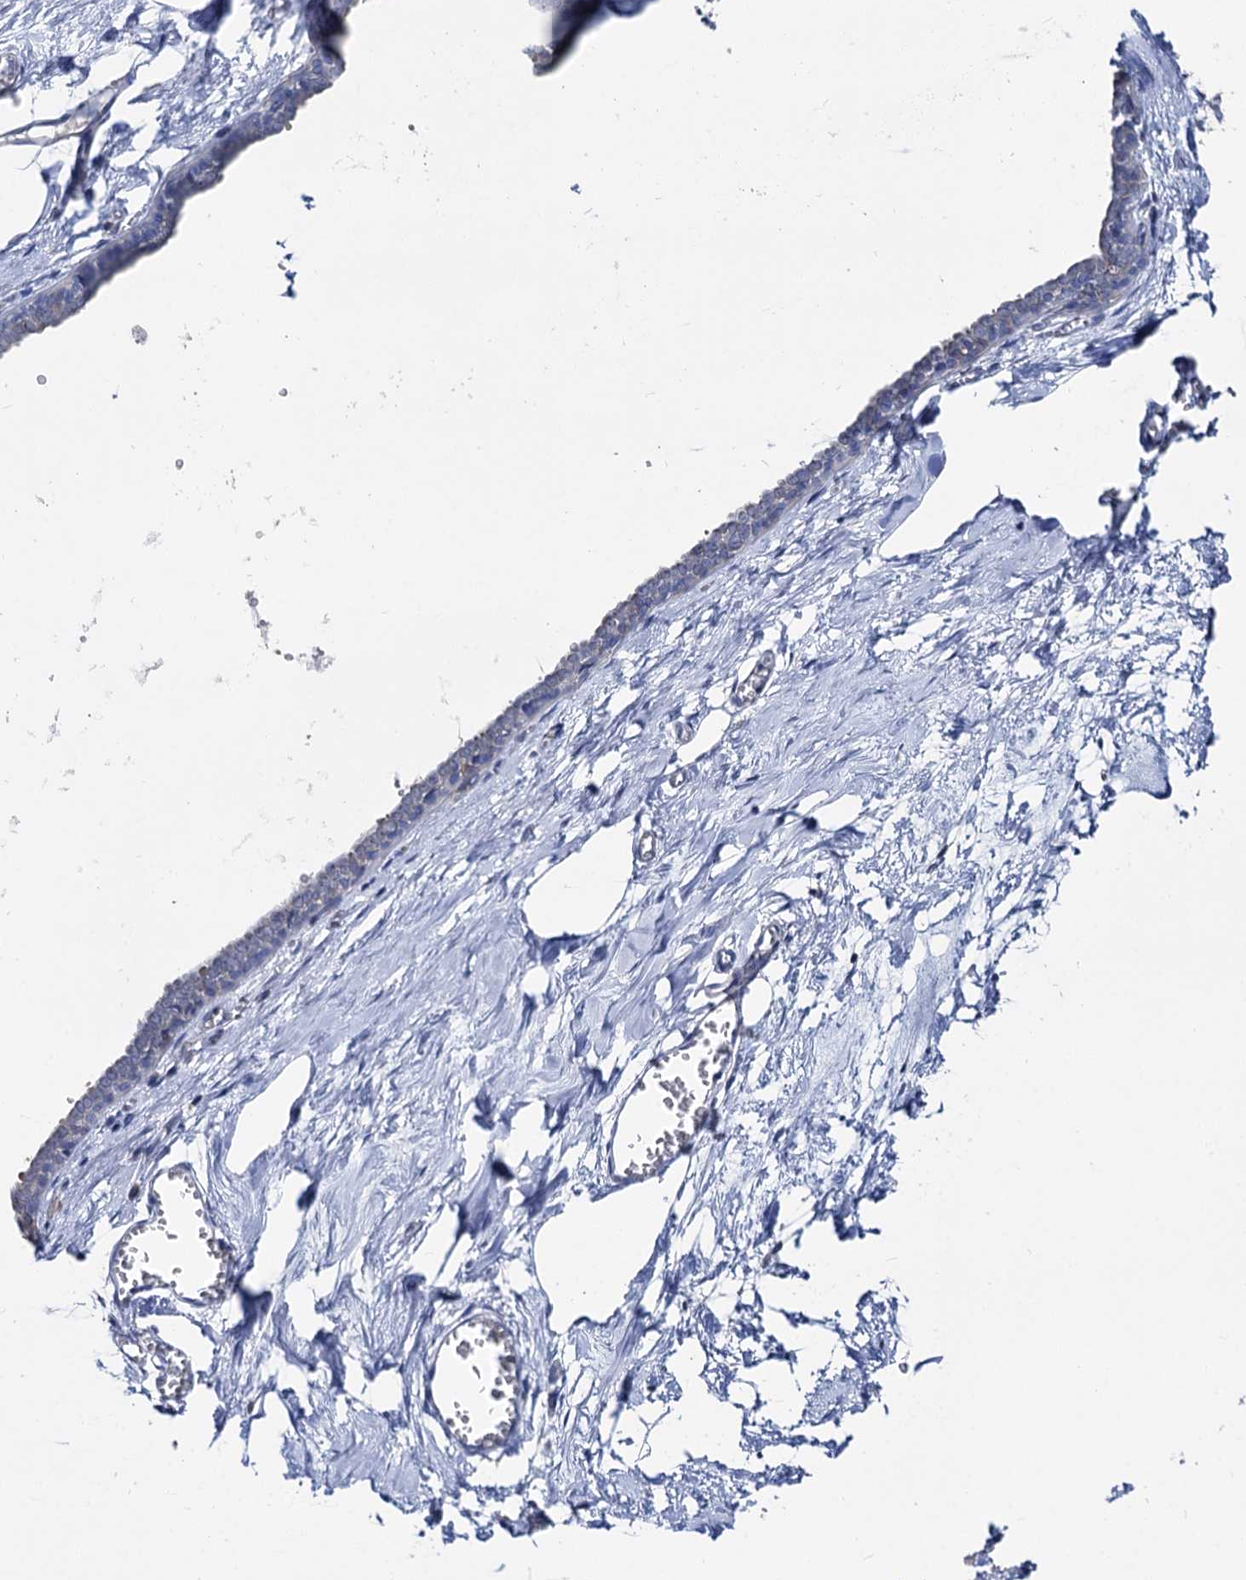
{"staining": {"intensity": "negative", "quantity": "none", "location": "none"}, "tissue": "breast", "cell_type": "Adipocytes", "image_type": "normal", "snomed": [{"axis": "morphology", "description": "Normal tissue, NOS"}, {"axis": "topography", "description": "Breast"}], "caption": "Immunohistochemical staining of unremarkable breast displays no significant positivity in adipocytes. The staining is performed using DAB (3,3'-diaminobenzidine) brown chromogen with nuclei counter-stained in using hematoxylin.", "gene": "CAPRIN2", "patient": {"sex": "female", "age": 27}}